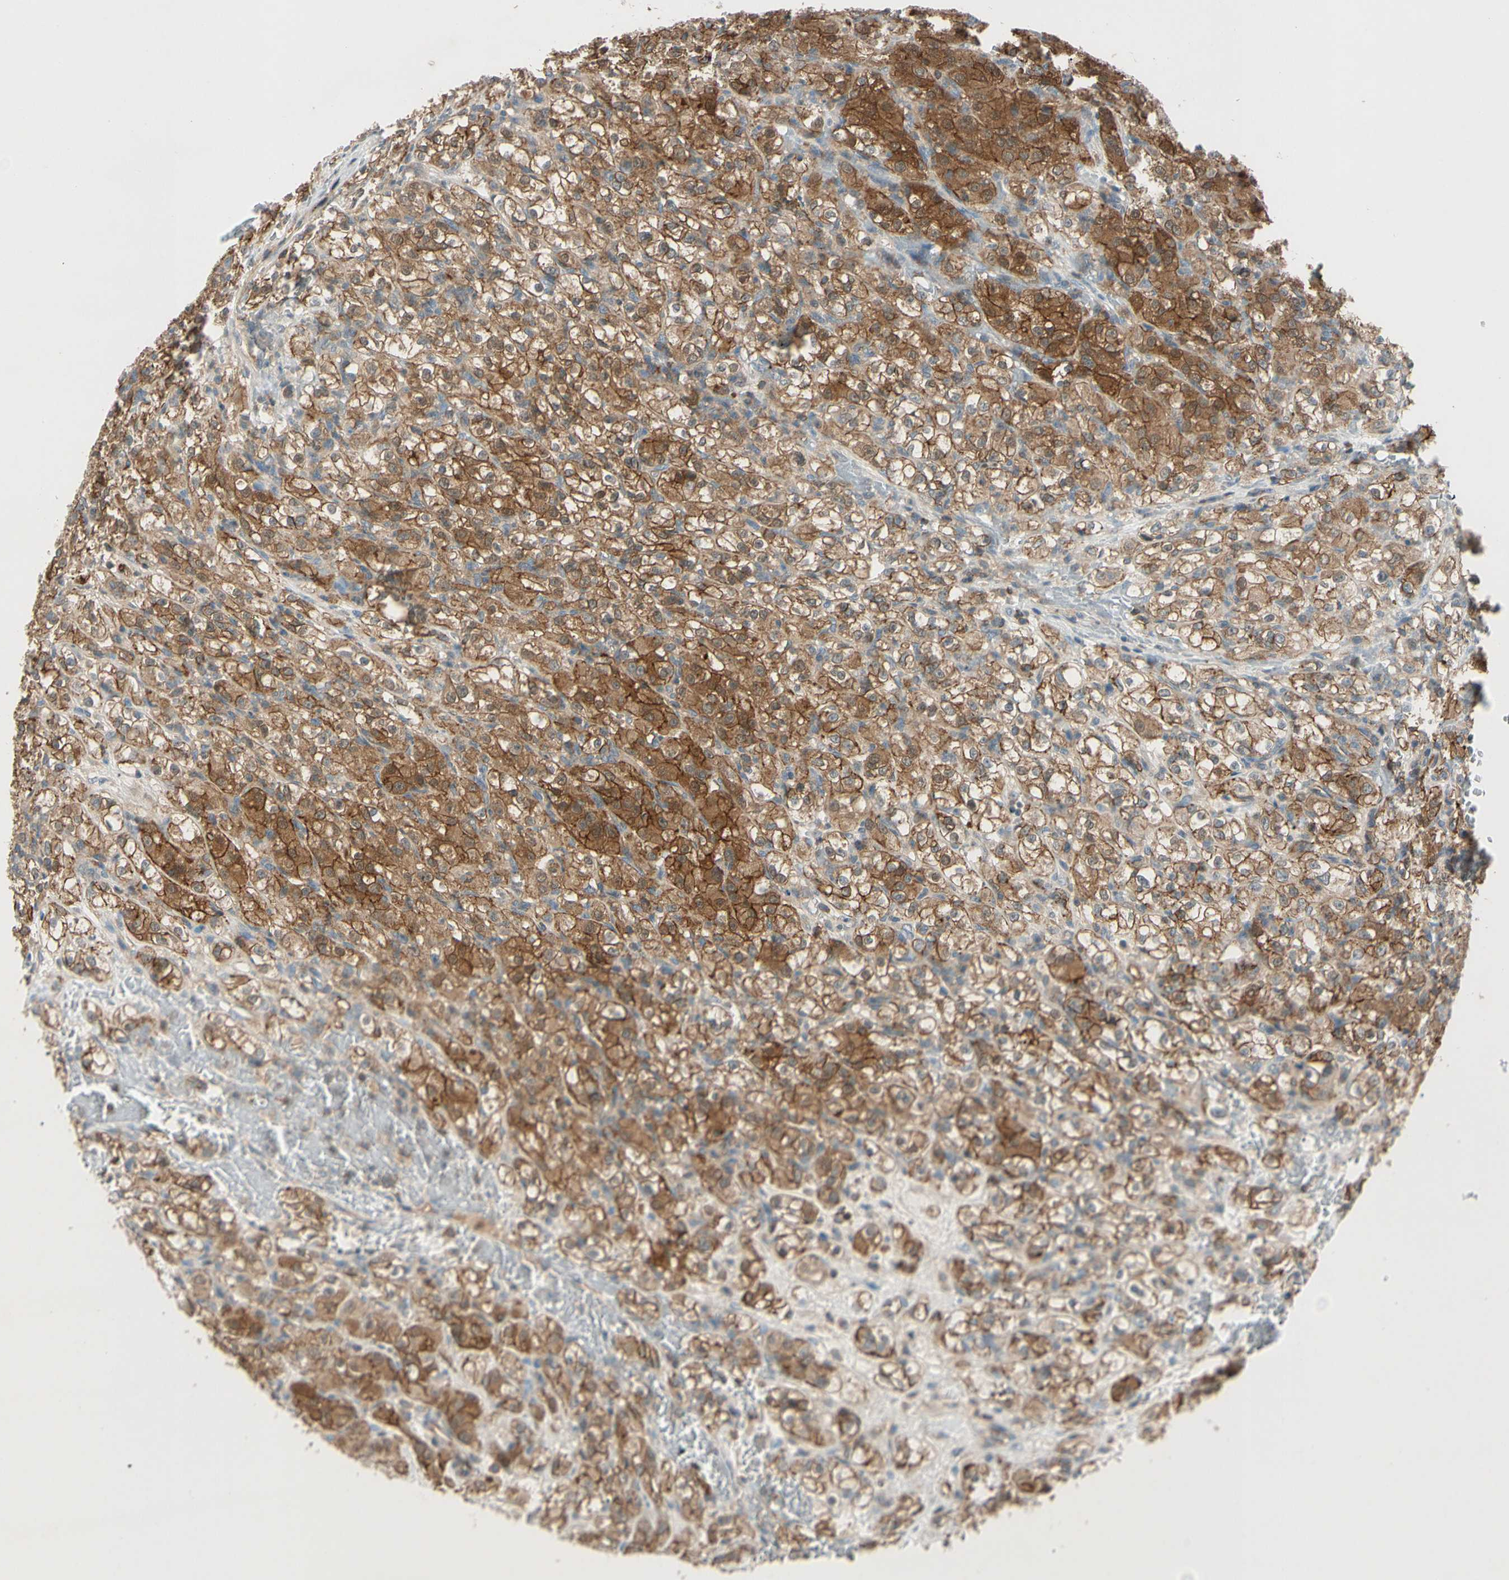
{"staining": {"intensity": "moderate", "quantity": ">75%", "location": "cytoplasmic/membranous"}, "tissue": "renal cancer", "cell_type": "Tumor cells", "image_type": "cancer", "snomed": [{"axis": "morphology", "description": "Normal tissue, NOS"}, {"axis": "morphology", "description": "Adenocarcinoma, NOS"}, {"axis": "topography", "description": "Kidney"}], "caption": "Tumor cells exhibit moderate cytoplasmic/membranous expression in about >75% of cells in adenocarcinoma (renal).", "gene": "CDH6", "patient": {"sex": "male", "age": 61}}